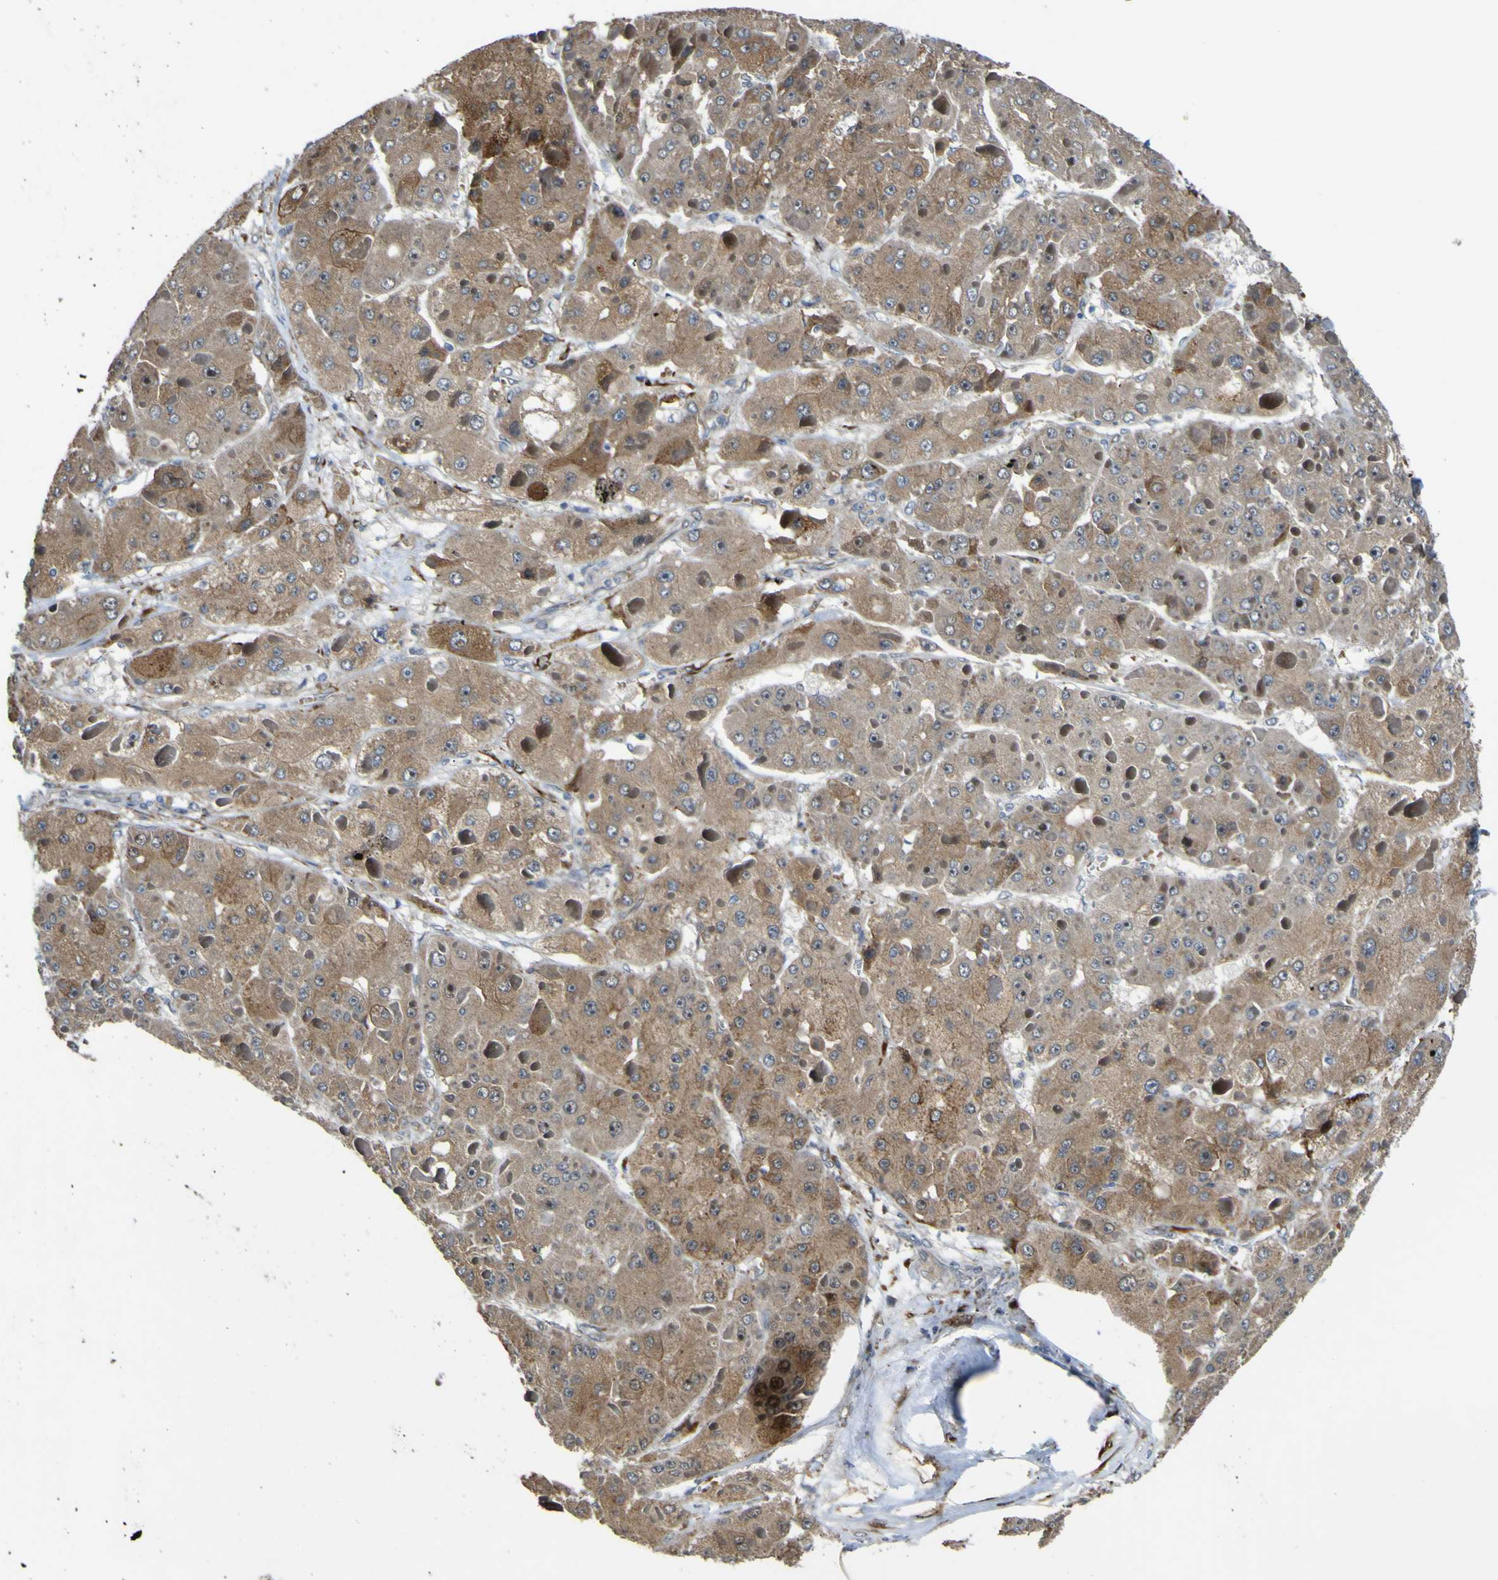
{"staining": {"intensity": "moderate", "quantity": ">75%", "location": "cytoplasmic/membranous"}, "tissue": "liver cancer", "cell_type": "Tumor cells", "image_type": "cancer", "snomed": [{"axis": "morphology", "description": "Carcinoma, Hepatocellular, NOS"}, {"axis": "topography", "description": "Liver"}], "caption": "Immunohistochemistry (DAB (3,3'-diaminobenzidine)) staining of human hepatocellular carcinoma (liver) shows moderate cytoplasmic/membranous protein positivity in approximately >75% of tumor cells.", "gene": "LBHD1", "patient": {"sex": "female", "age": 73}}